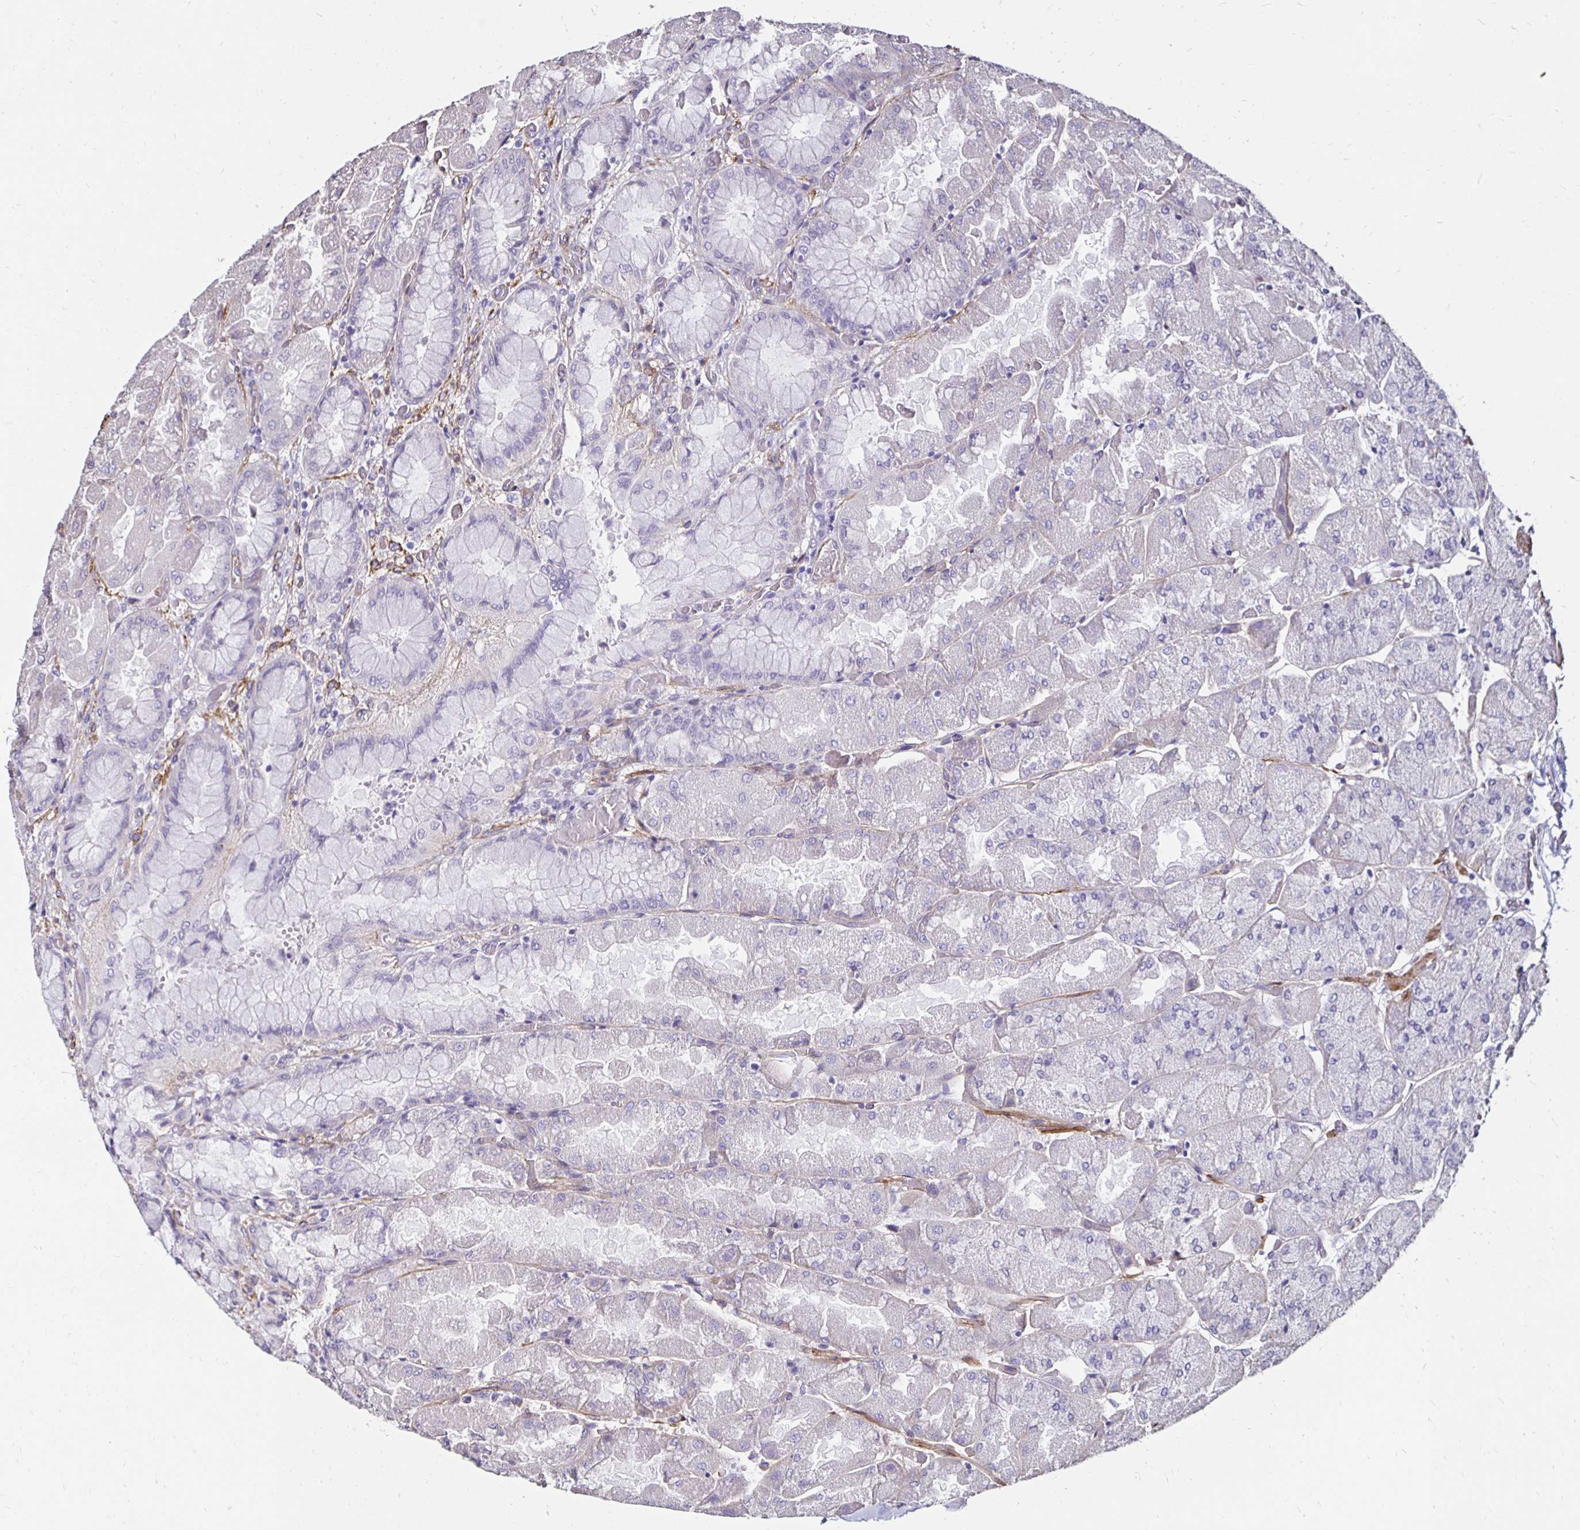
{"staining": {"intensity": "negative", "quantity": "none", "location": "none"}, "tissue": "stomach", "cell_type": "Glandular cells", "image_type": "normal", "snomed": [{"axis": "morphology", "description": "Normal tissue, NOS"}, {"axis": "topography", "description": "Stomach"}], "caption": "Immunohistochemistry (IHC) photomicrograph of unremarkable stomach stained for a protein (brown), which displays no expression in glandular cells.", "gene": "ITGB1", "patient": {"sex": "female", "age": 61}}